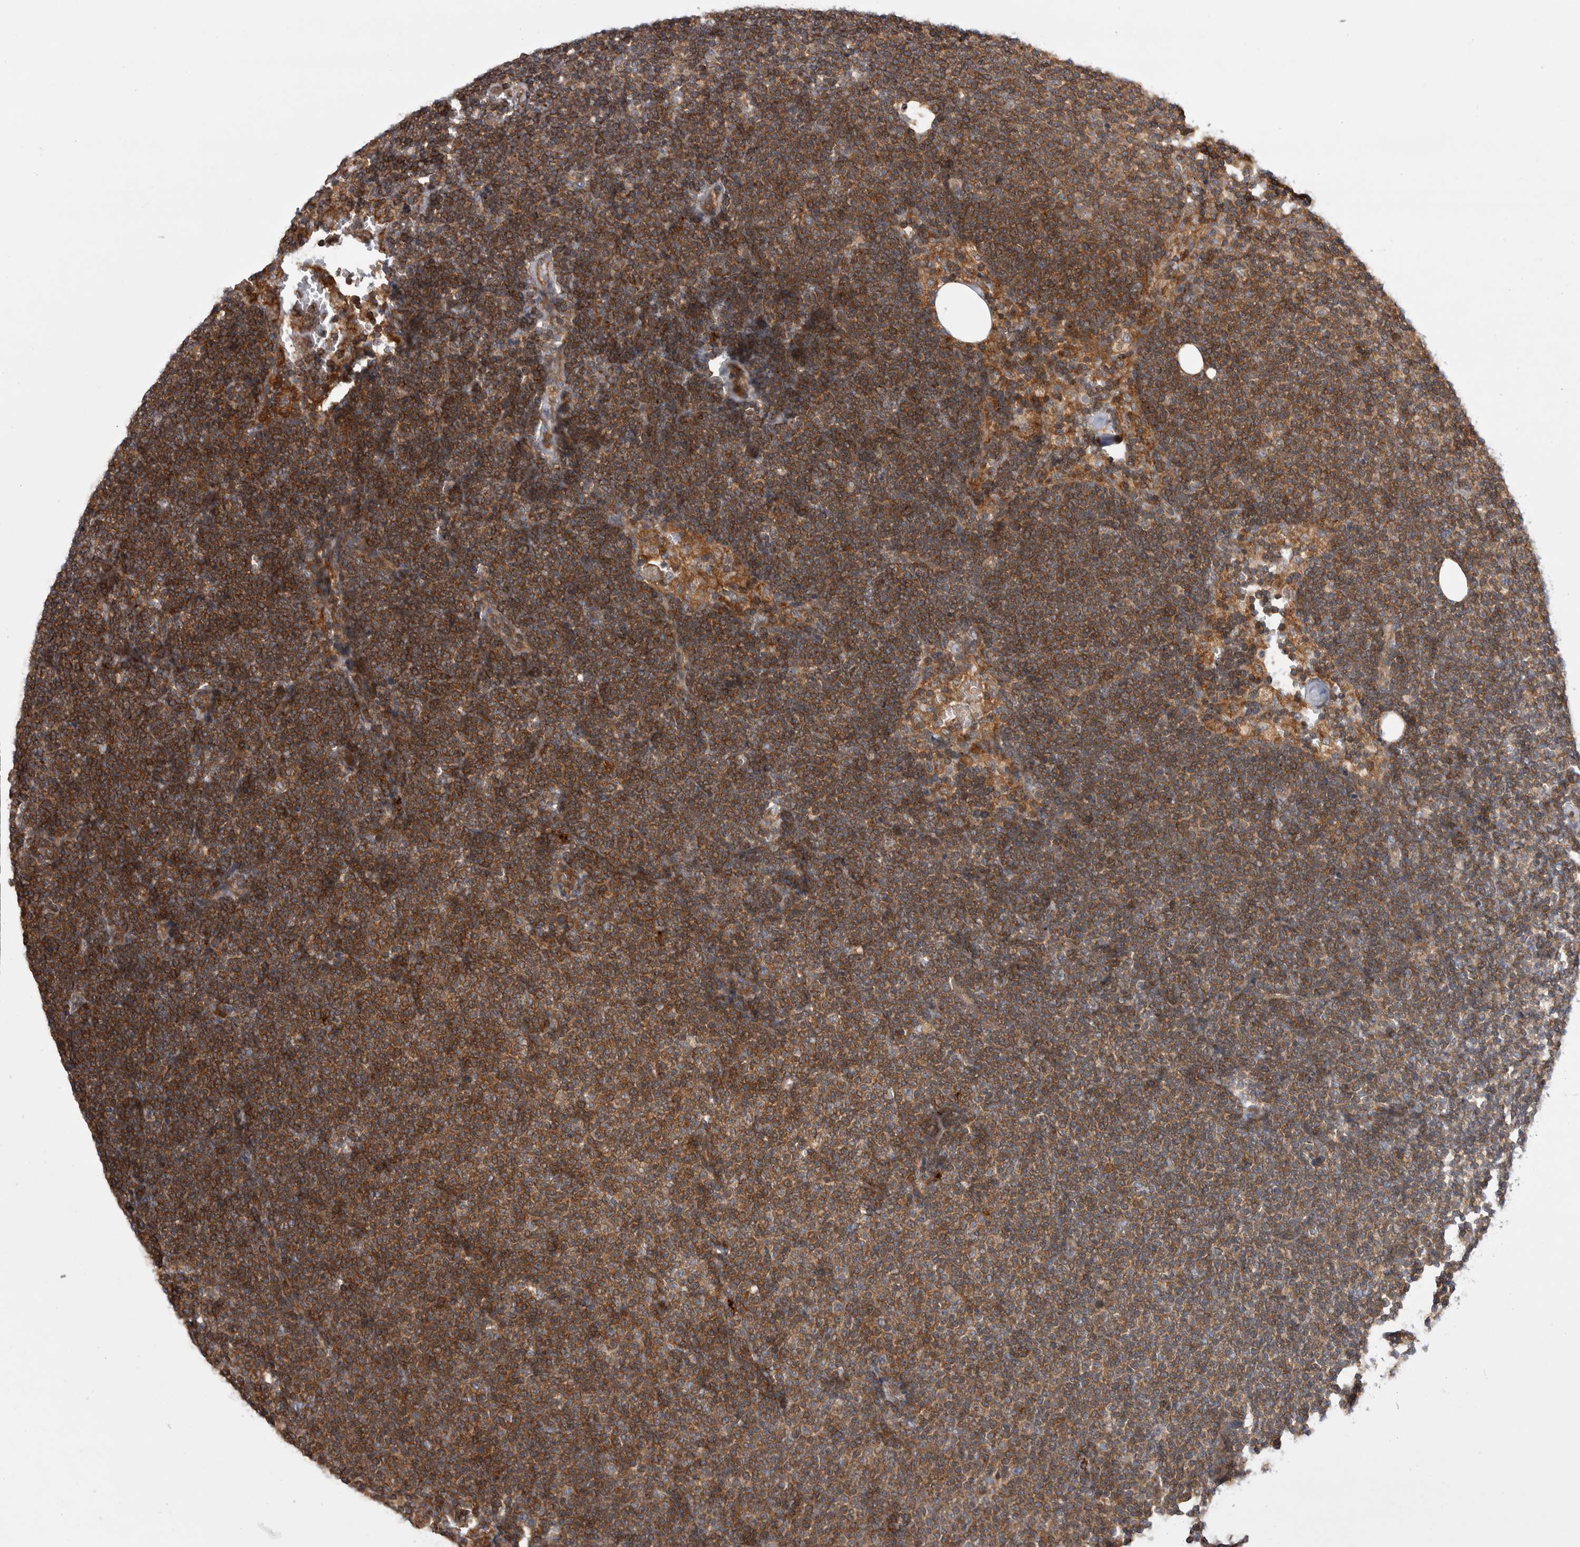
{"staining": {"intensity": "strong", "quantity": ">75%", "location": "cytoplasmic/membranous"}, "tissue": "lymphoma", "cell_type": "Tumor cells", "image_type": "cancer", "snomed": [{"axis": "morphology", "description": "Malignant lymphoma, non-Hodgkin's type, Low grade"}, {"axis": "topography", "description": "Lymph node"}], "caption": "This image displays immunohistochemistry (IHC) staining of lymphoma, with high strong cytoplasmic/membranous staining in about >75% of tumor cells.", "gene": "GRIK2", "patient": {"sex": "female", "age": 53}}